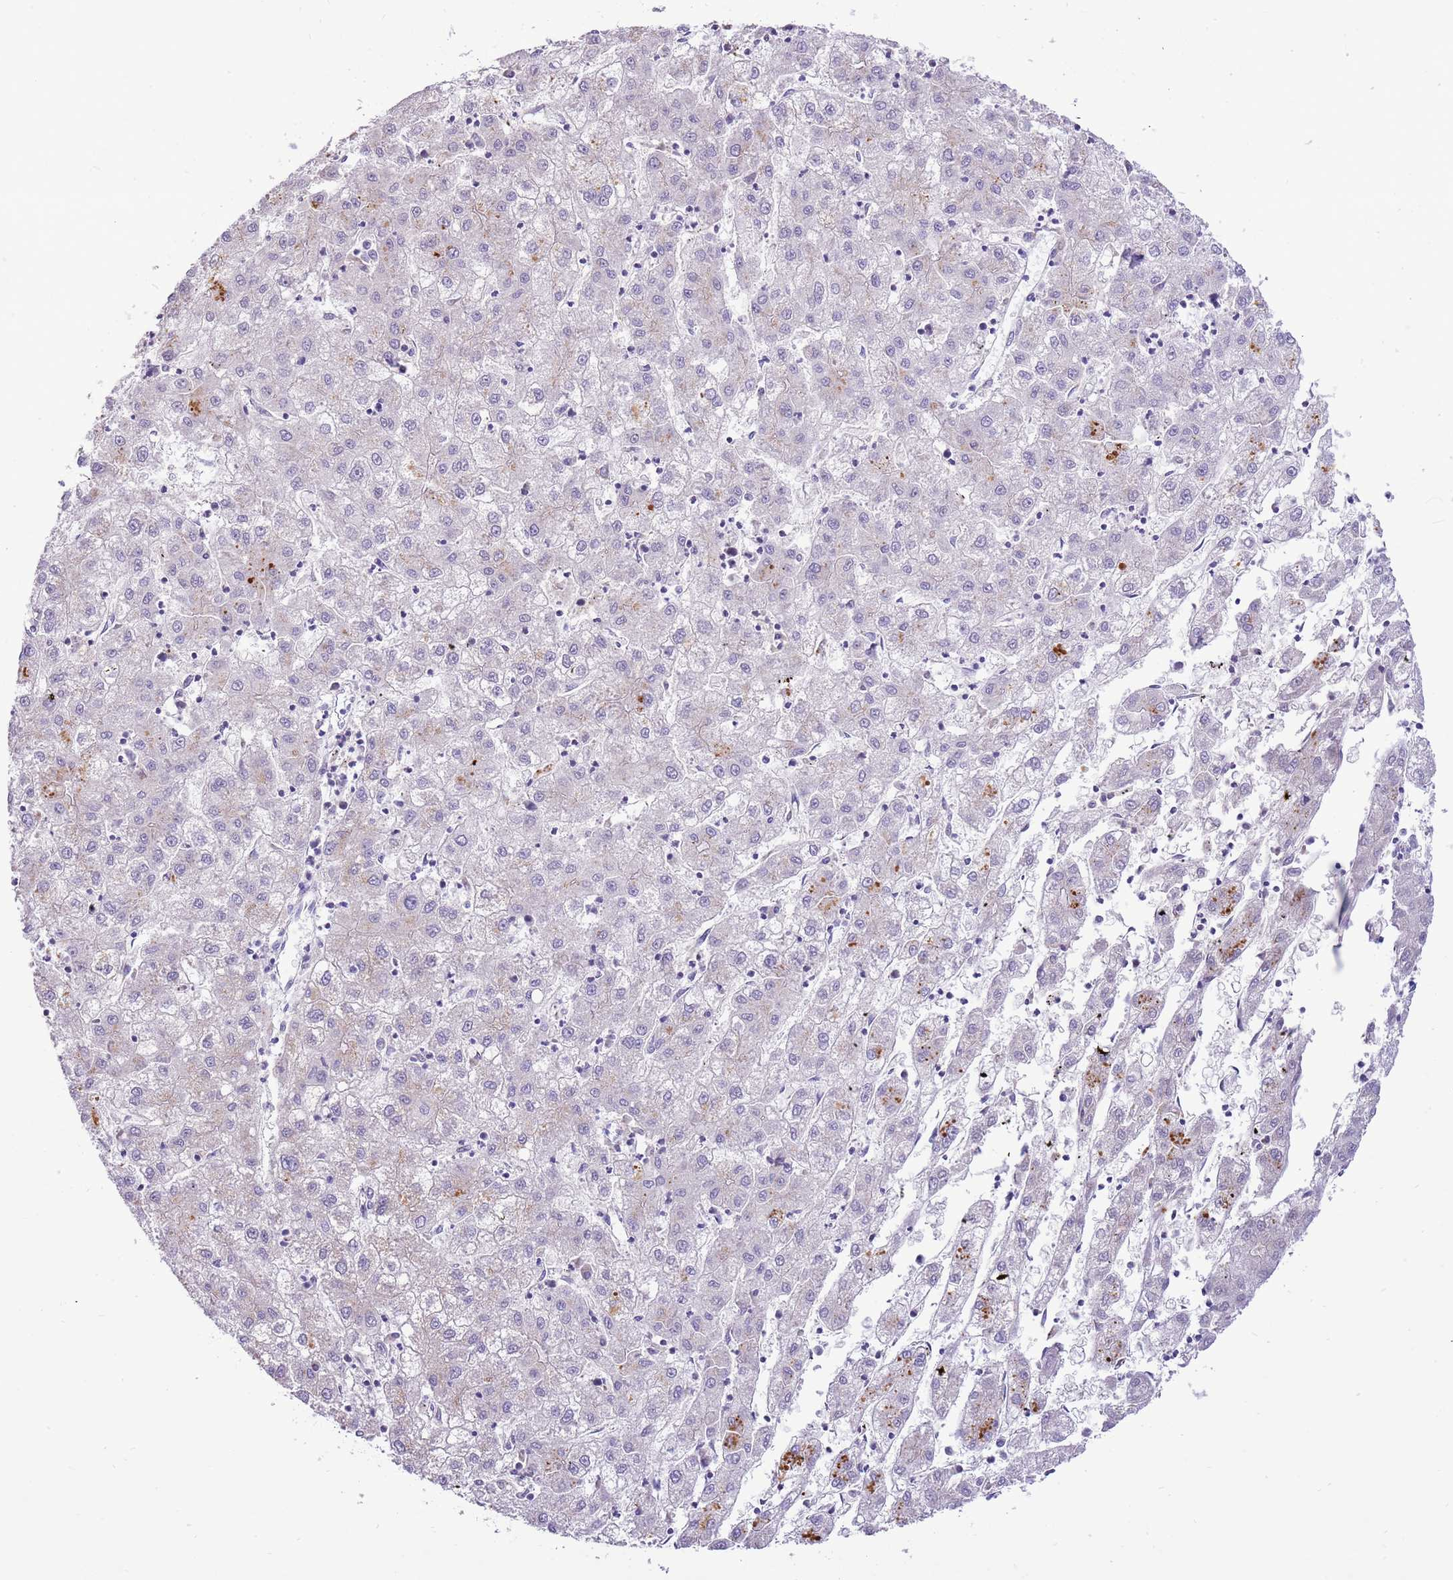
{"staining": {"intensity": "moderate", "quantity": "<25%", "location": "cytoplasmic/membranous"}, "tissue": "liver cancer", "cell_type": "Tumor cells", "image_type": "cancer", "snomed": [{"axis": "morphology", "description": "Carcinoma, Hepatocellular, NOS"}, {"axis": "topography", "description": "Liver"}], "caption": "Liver hepatocellular carcinoma tissue exhibits moderate cytoplasmic/membranous staining in about <25% of tumor cells (Brightfield microscopy of DAB IHC at high magnification).", "gene": "COX17", "patient": {"sex": "male", "age": 72}}